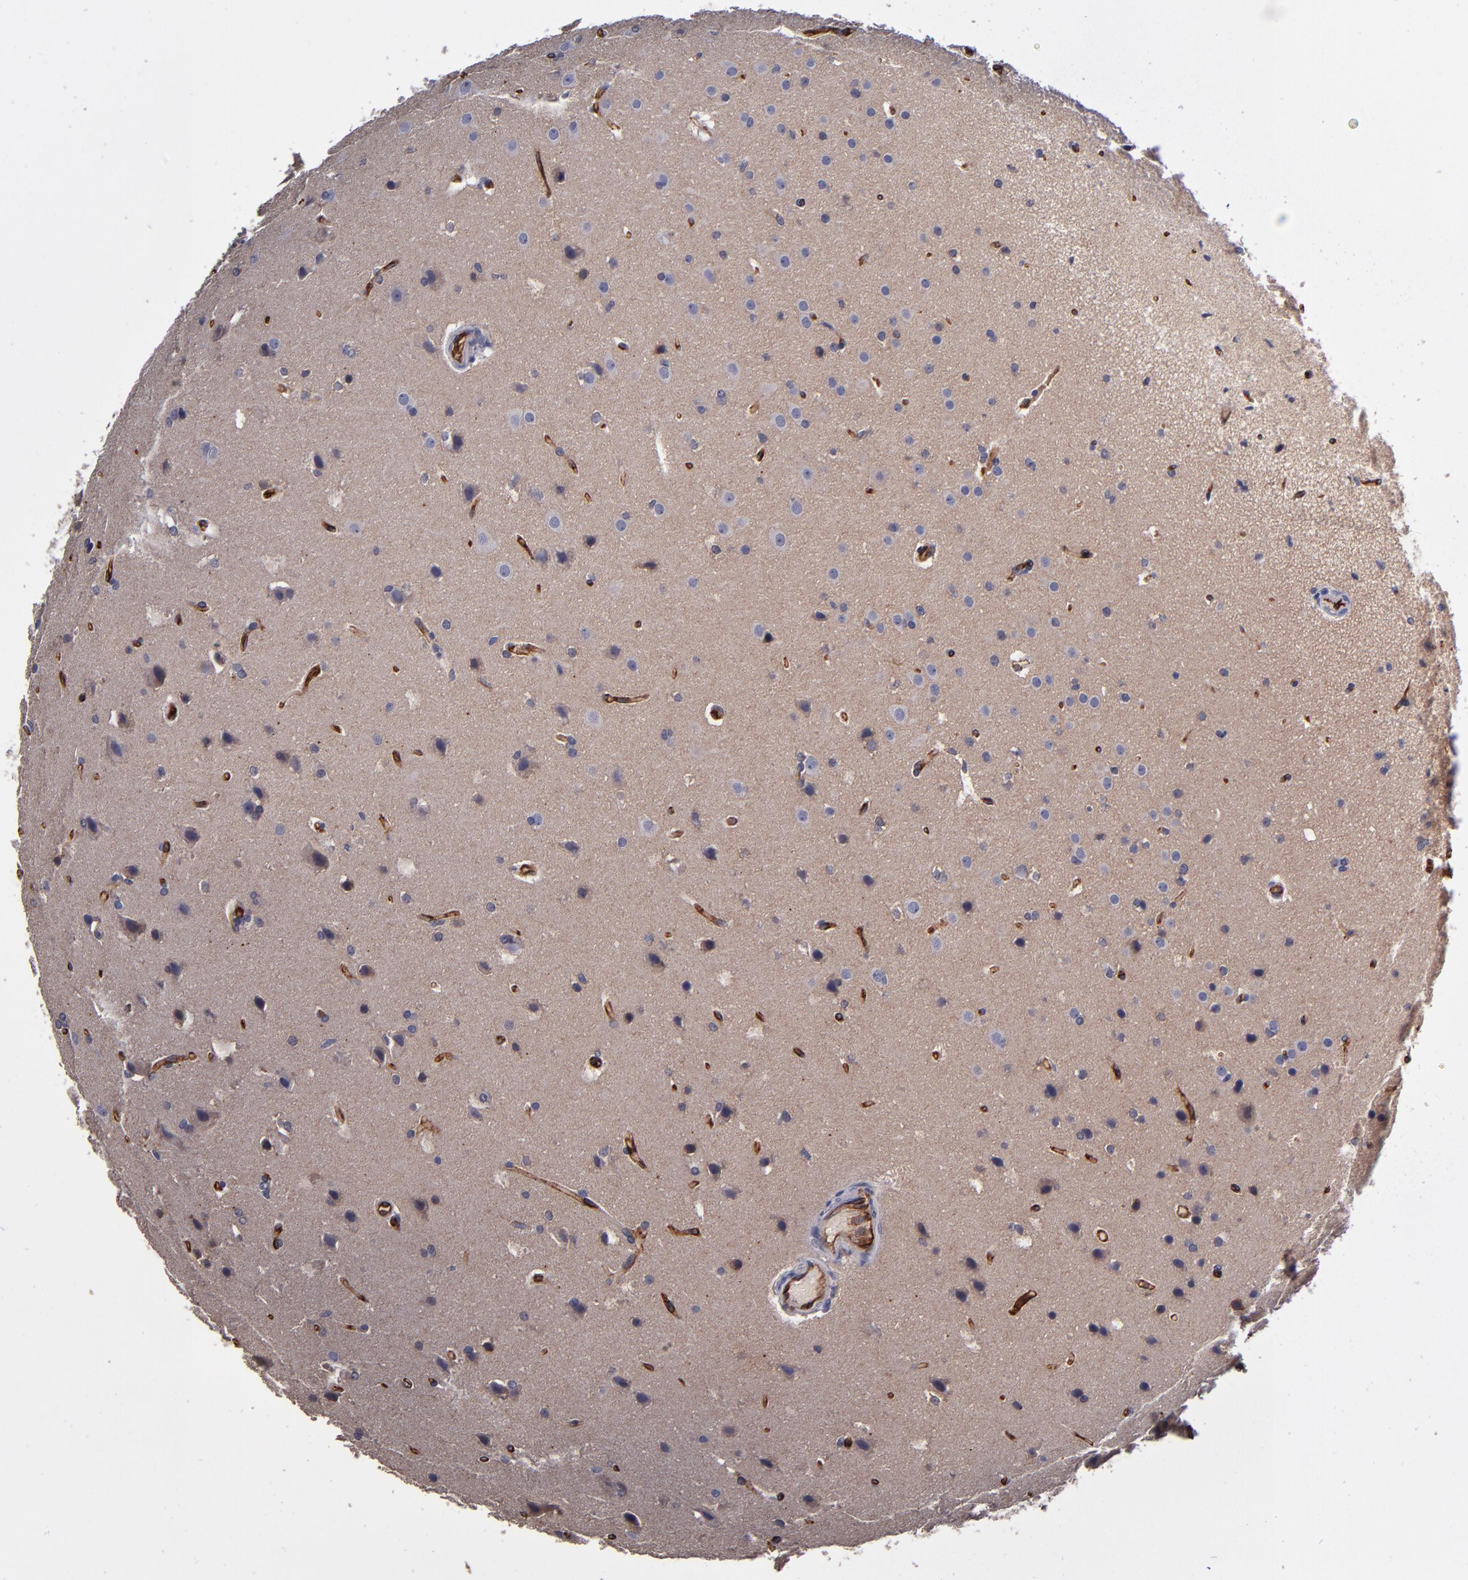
{"staining": {"intensity": "negative", "quantity": "none", "location": "none"}, "tissue": "glioma", "cell_type": "Tumor cells", "image_type": "cancer", "snomed": [{"axis": "morphology", "description": "Glioma, malignant, Low grade"}, {"axis": "topography", "description": "Cerebral cortex"}], "caption": "DAB immunohistochemical staining of glioma exhibits no significant positivity in tumor cells. (Stains: DAB IHC with hematoxylin counter stain, Microscopy: brightfield microscopy at high magnification).", "gene": "CLDN5", "patient": {"sex": "female", "age": 47}}